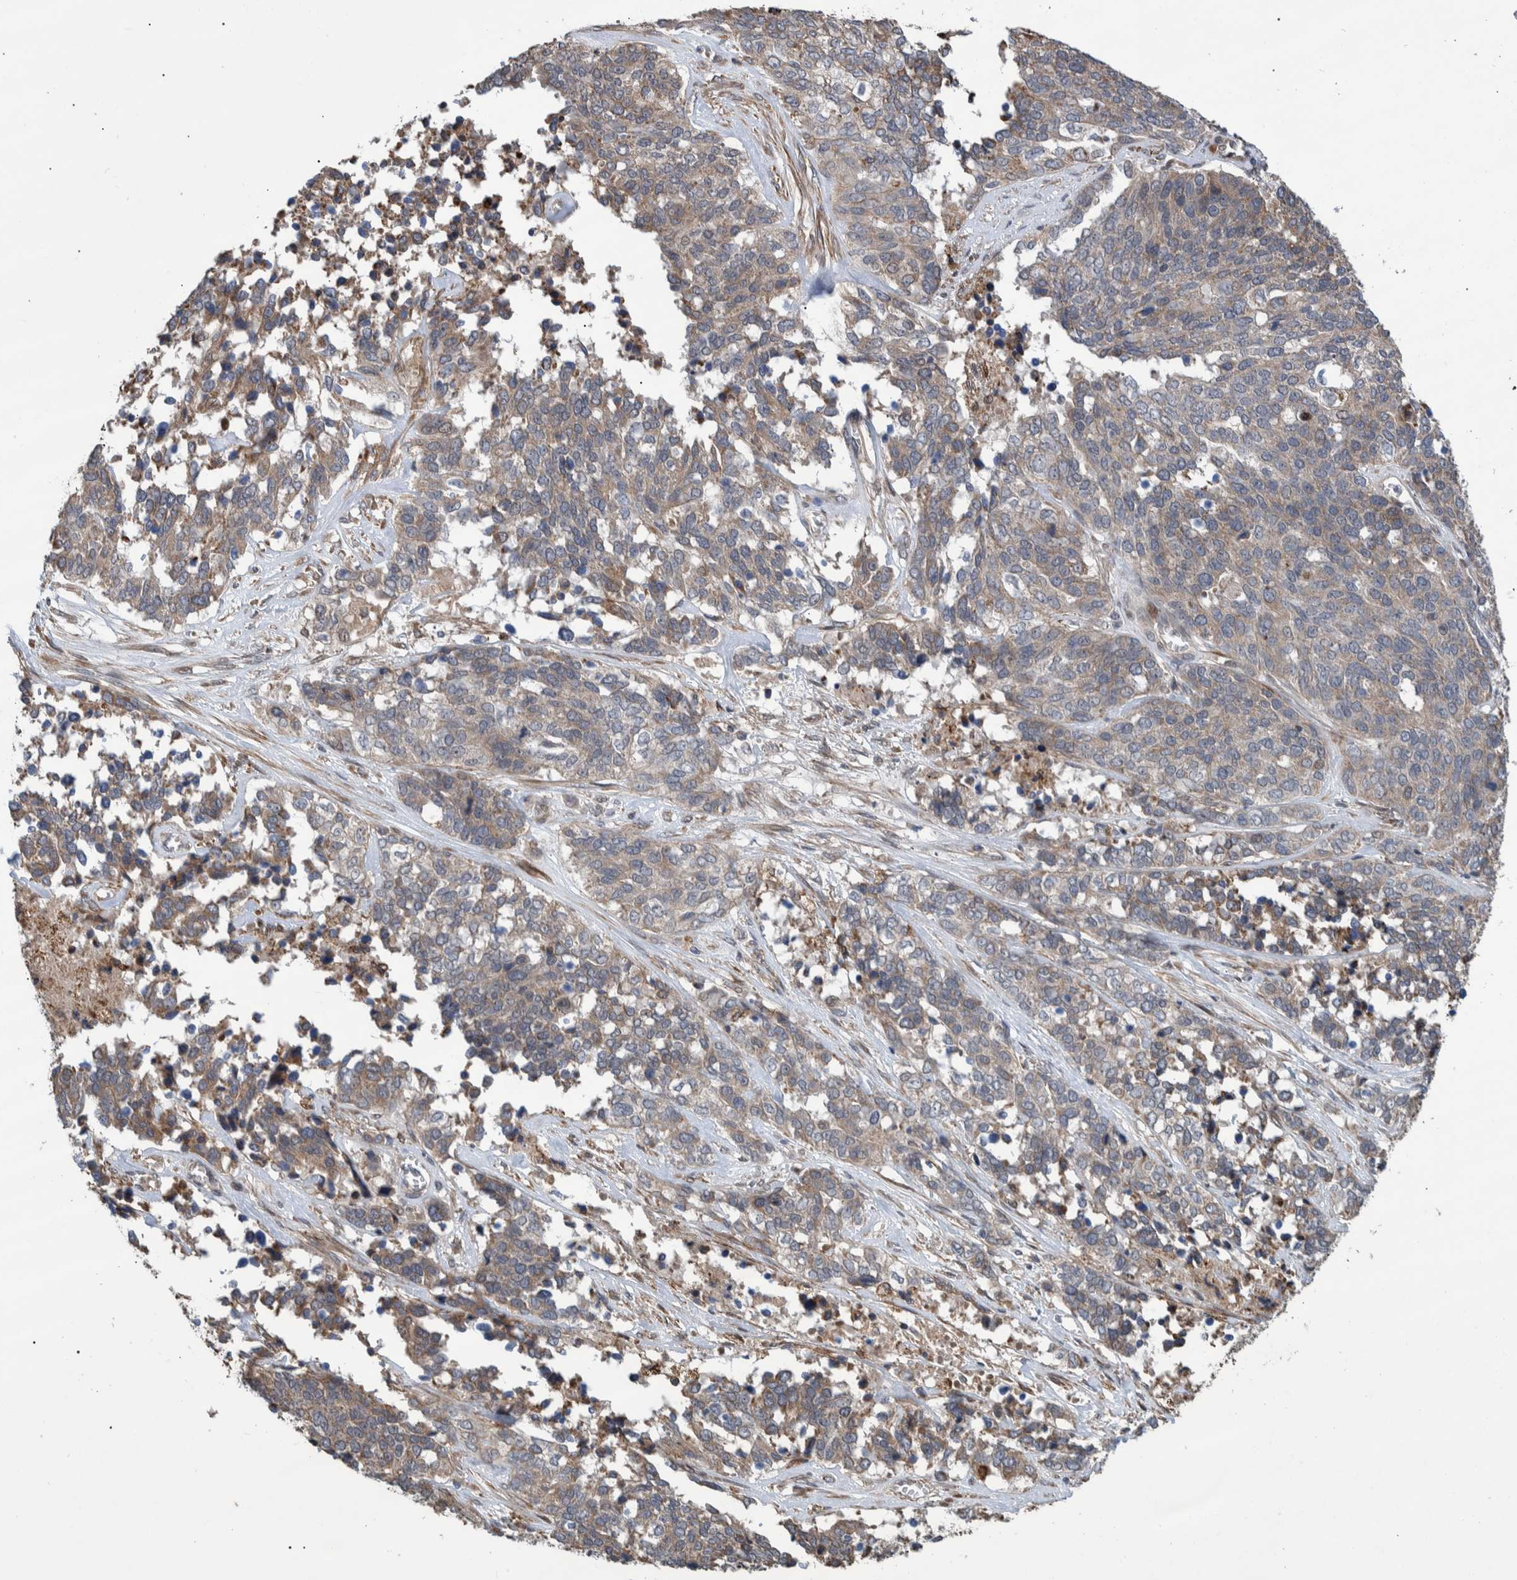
{"staining": {"intensity": "weak", "quantity": ">75%", "location": "cytoplasmic/membranous"}, "tissue": "ovarian cancer", "cell_type": "Tumor cells", "image_type": "cancer", "snomed": [{"axis": "morphology", "description": "Cystadenocarcinoma, serous, NOS"}, {"axis": "topography", "description": "Ovary"}], "caption": "This histopathology image shows immunohistochemistry staining of human ovarian serous cystadenocarcinoma, with low weak cytoplasmic/membranous positivity in approximately >75% of tumor cells.", "gene": "B3GNTL1", "patient": {"sex": "female", "age": 44}}